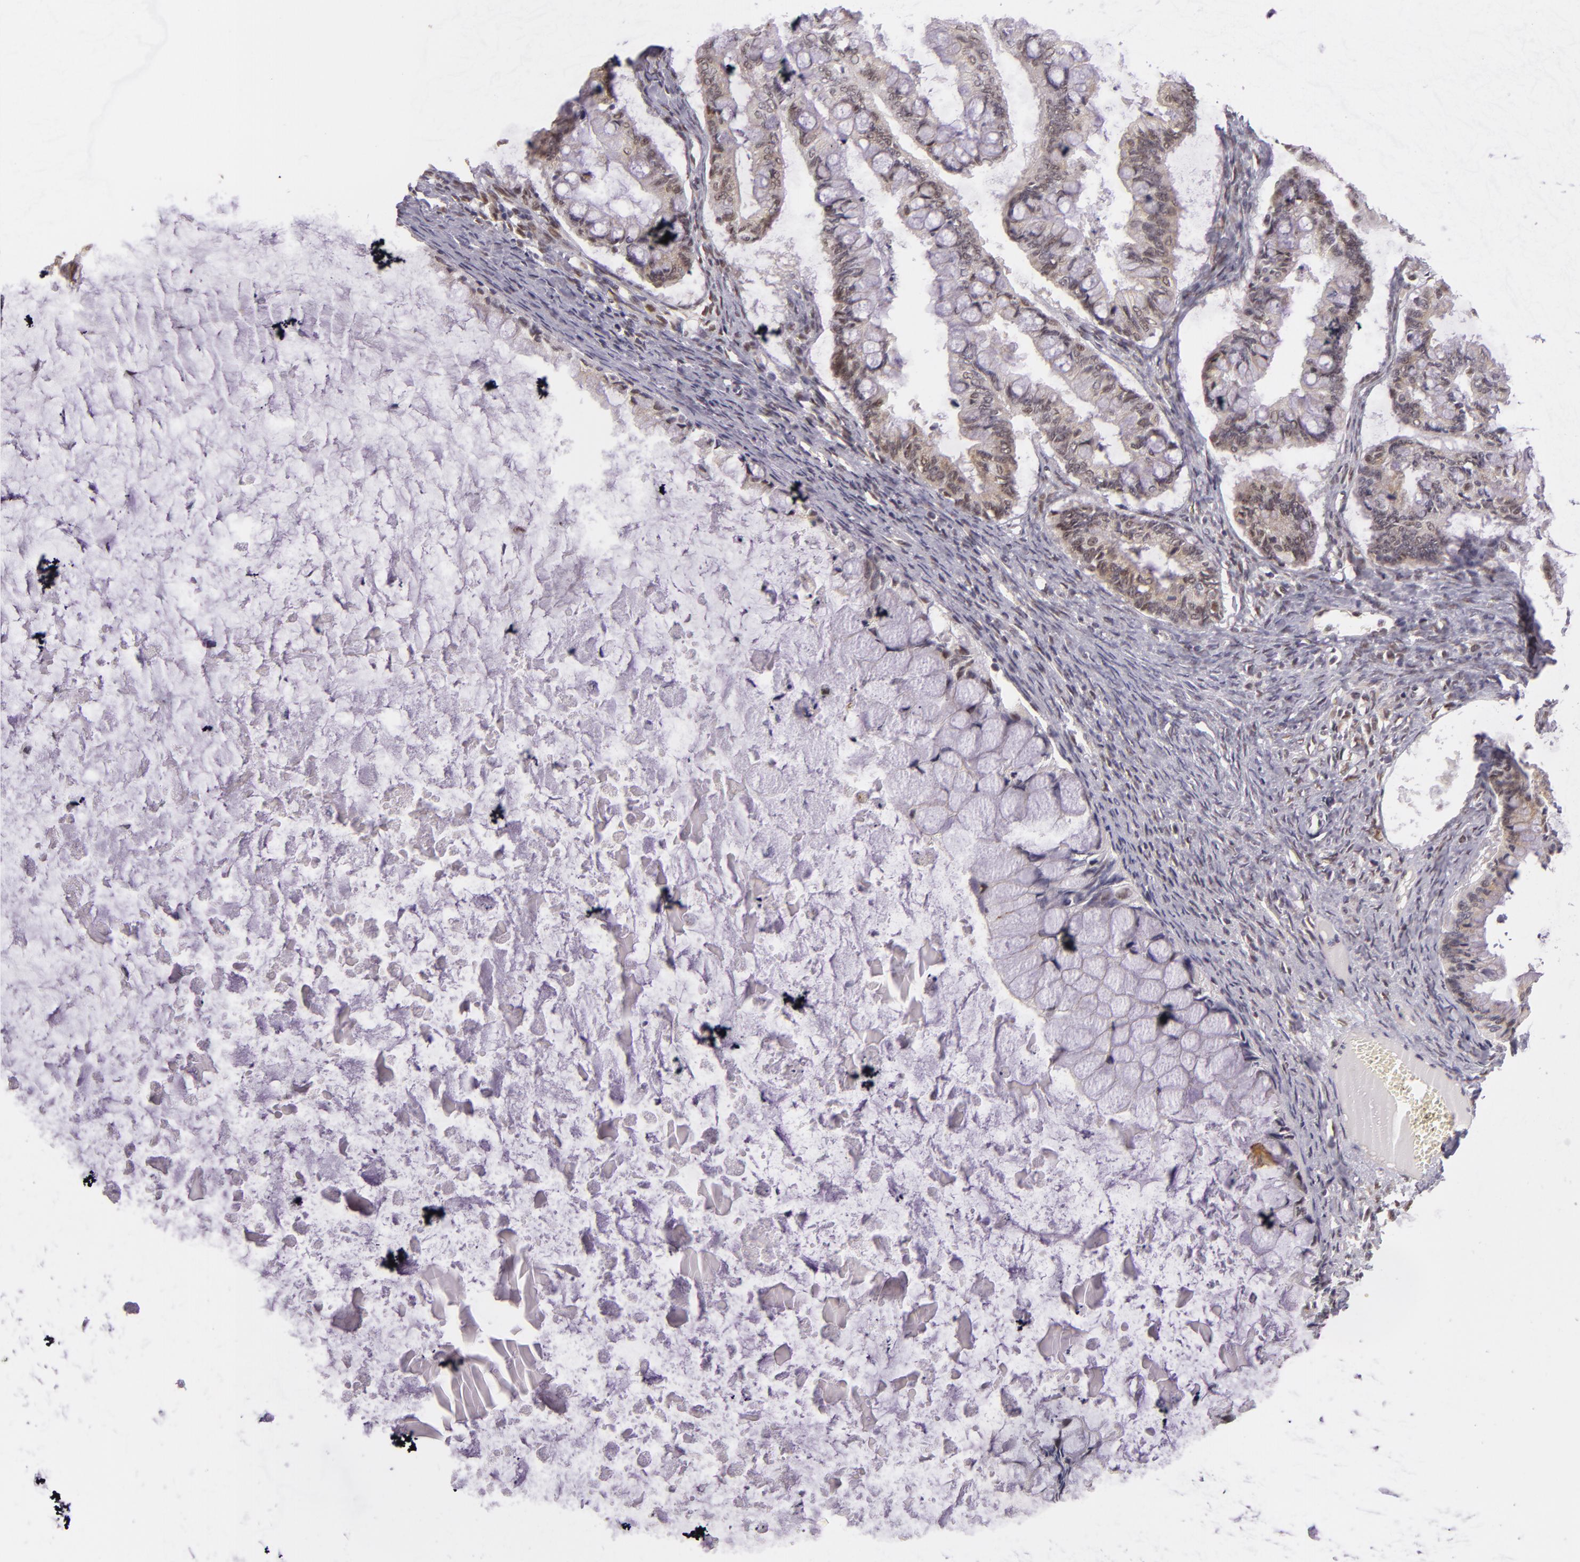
{"staining": {"intensity": "weak", "quantity": "<25%", "location": "nuclear"}, "tissue": "ovarian cancer", "cell_type": "Tumor cells", "image_type": "cancer", "snomed": [{"axis": "morphology", "description": "Cystadenocarcinoma, mucinous, NOS"}, {"axis": "topography", "description": "Ovary"}], "caption": "This is an IHC histopathology image of human mucinous cystadenocarcinoma (ovarian). There is no positivity in tumor cells.", "gene": "ALX1", "patient": {"sex": "female", "age": 57}}